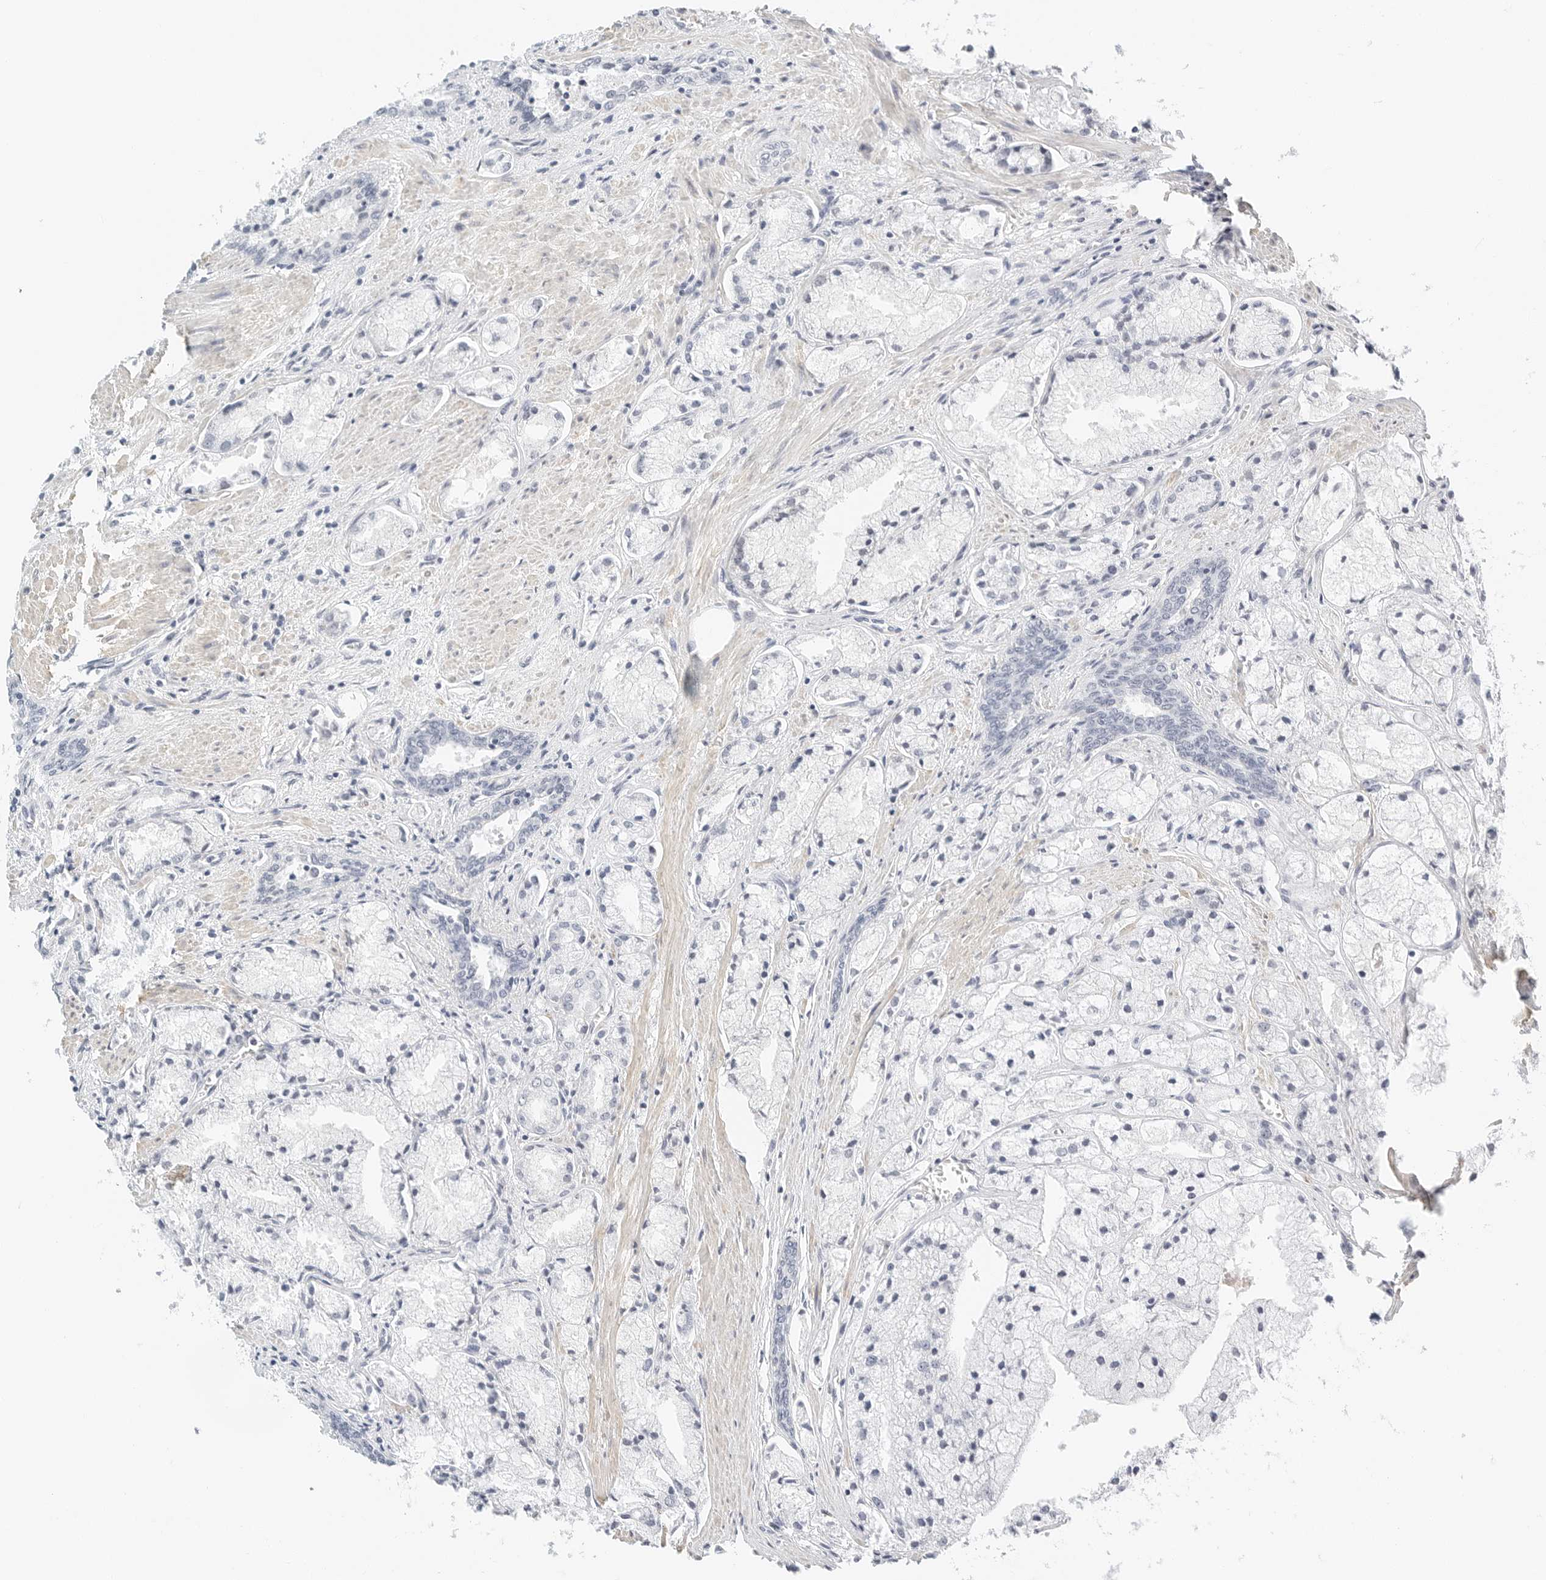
{"staining": {"intensity": "negative", "quantity": "none", "location": "none"}, "tissue": "prostate cancer", "cell_type": "Tumor cells", "image_type": "cancer", "snomed": [{"axis": "morphology", "description": "Adenocarcinoma, High grade"}, {"axis": "topography", "description": "Prostate"}], "caption": "IHC of human prostate cancer demonstrates no positivity in tumor cells.", "gene": "PKDCC", "patient": {"sex": "male", "age": 50}}